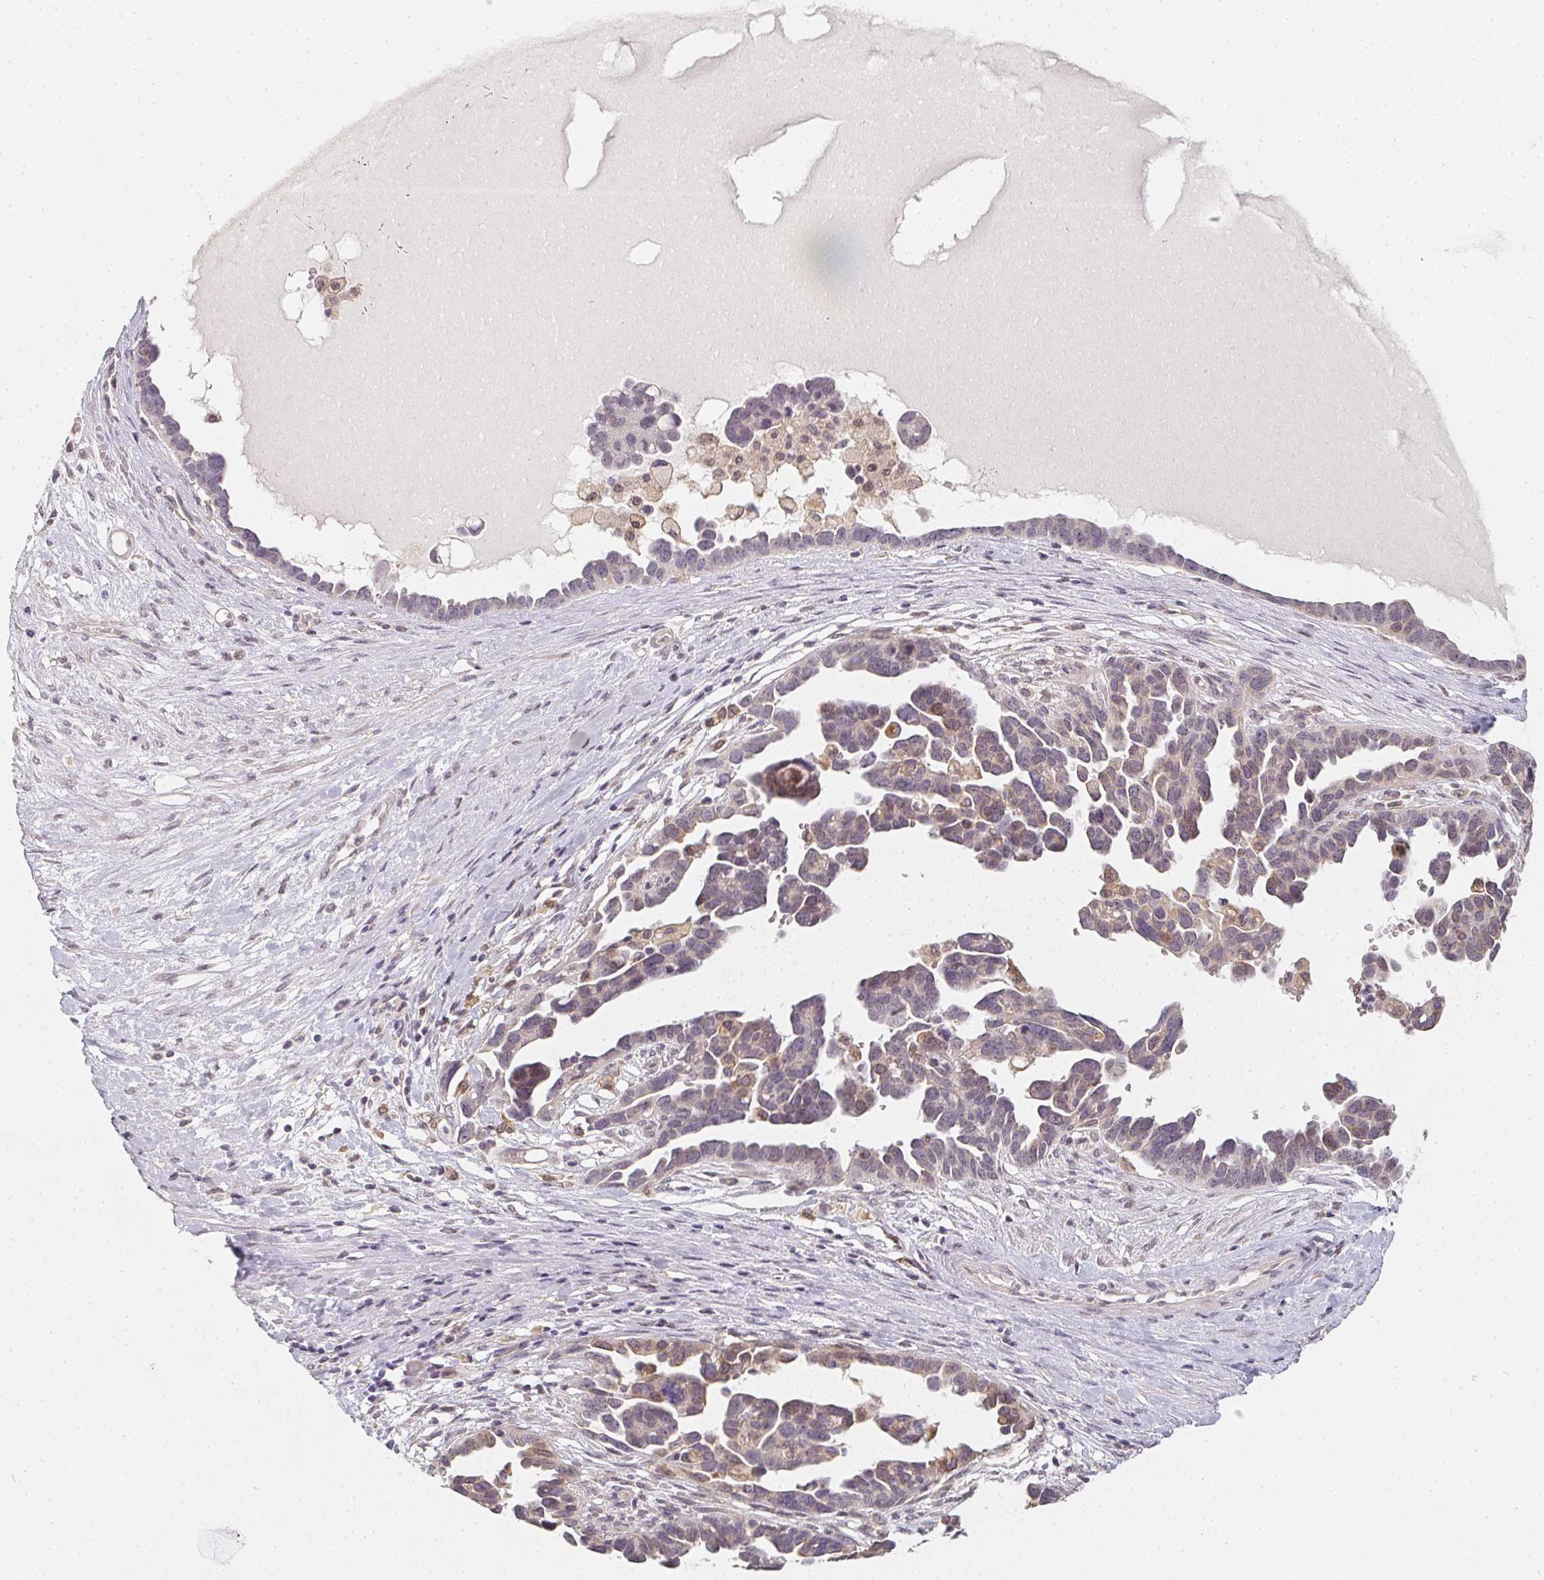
{"staining": {"intensity": "weak", "quantity": "<25%", "location": "cytoplasmic/membranous"}, "tissue": "ovarian cancer", "cell_type": "Tumor cells", "image_type": "cancer", "snomed": [{"axis": "morphology", "description": "Cystadenocarcinoma, serous, NOS"}, {"axis": "topography", "description": "Ovary"}], "caption": "Immunohistochemical staining of human ovarian serous cystadenocarcinoma displays no significant expression in tumor cells. (Immunohistochemistry, brightfield microscopy, high magnification).", "gene": "SOAT1", "patient": {"sex": "female", "age": 54}}